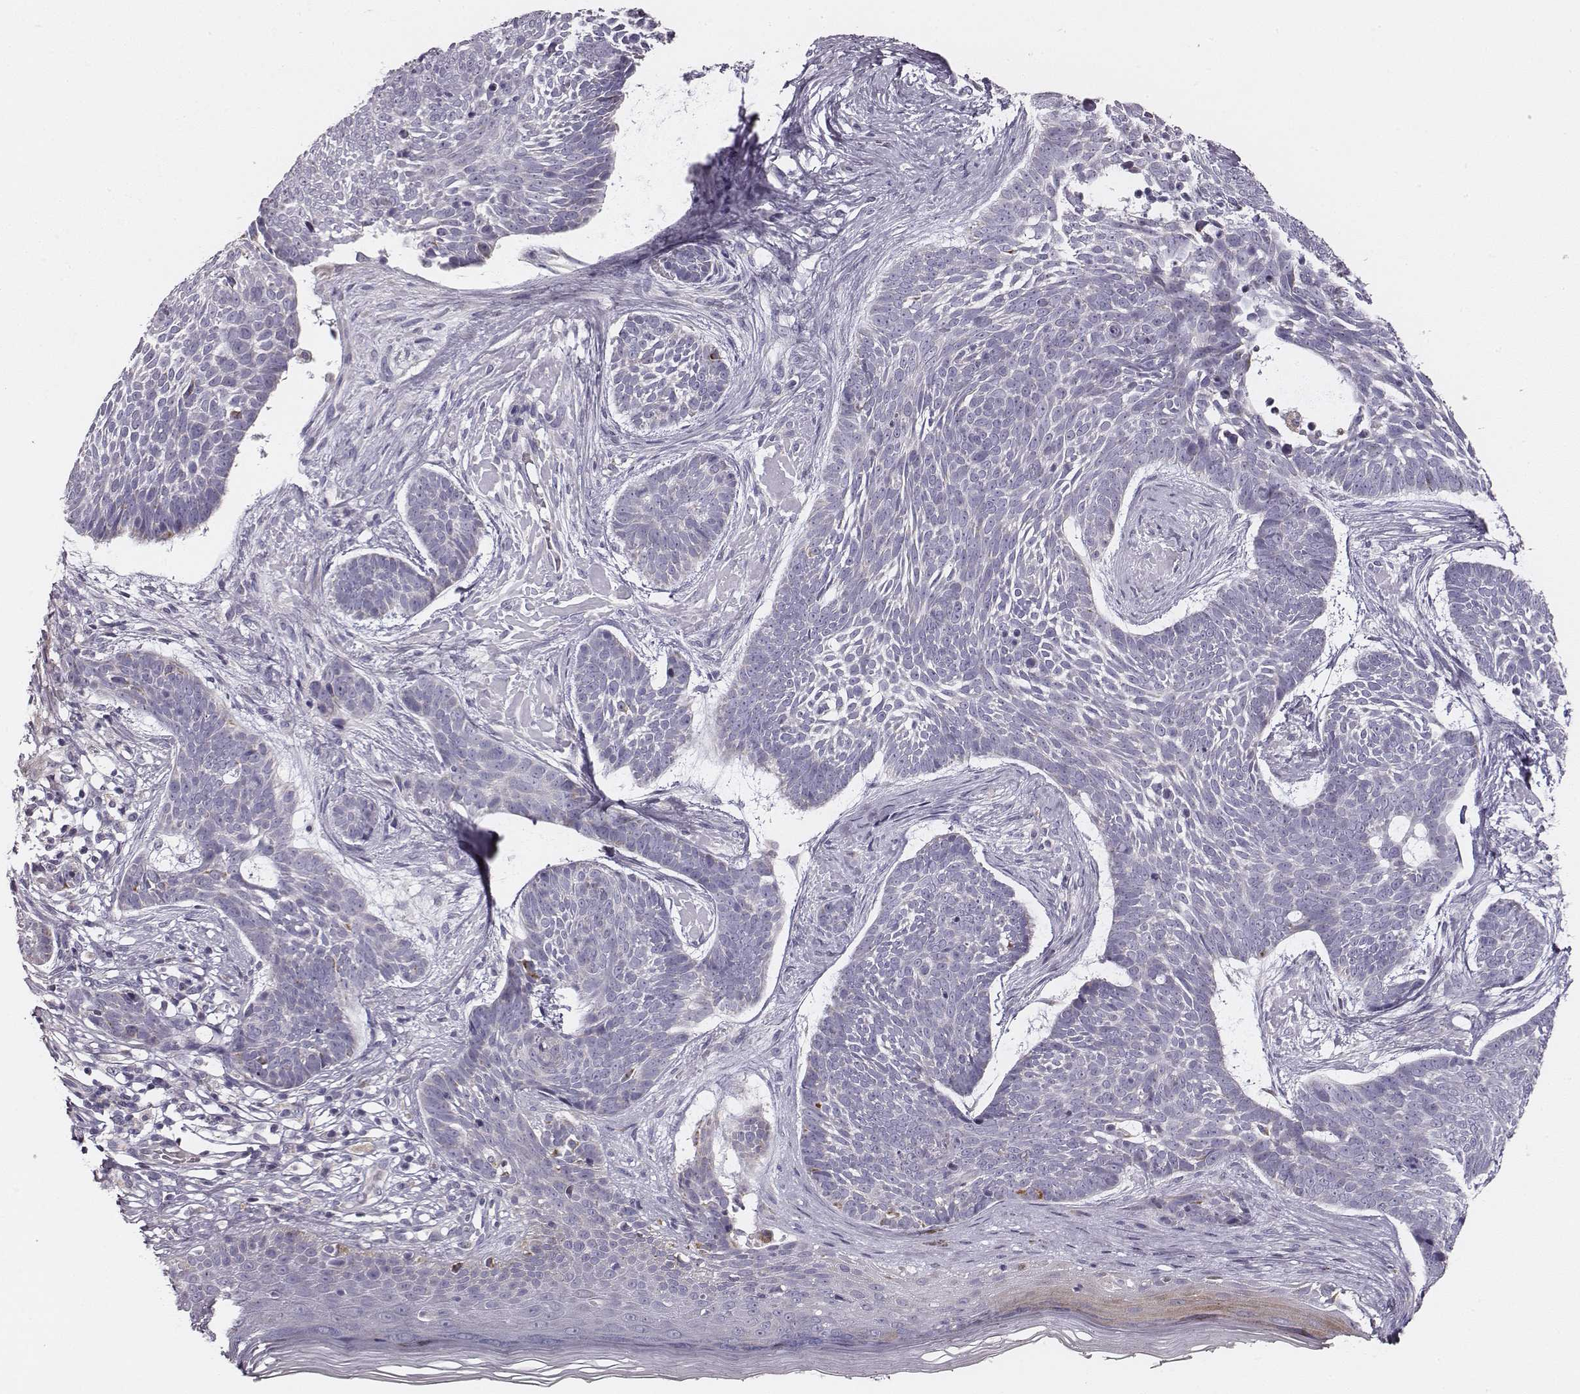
{"staining": {"intensity": "negative", "quantity": "none", "location": "none"}, "tissue": "skin cancer", "cell_type": "Tumor cells", "image_type": "cancer", "snomed": [{"axis": "morphology", "description": "Basal cell carcinoma"}, {"axis": "topography", "description": "Skin"}], "caption": "High magnification brightfield microscopy of skin cancer stained with DAB (3,3'-diaminobenzidine) (brown) and counterstained with hematoxylin (blue): tumor cells show no significant expression.", "gene": "UBL4B", "patient": {"sex": "male", "age": 85}}